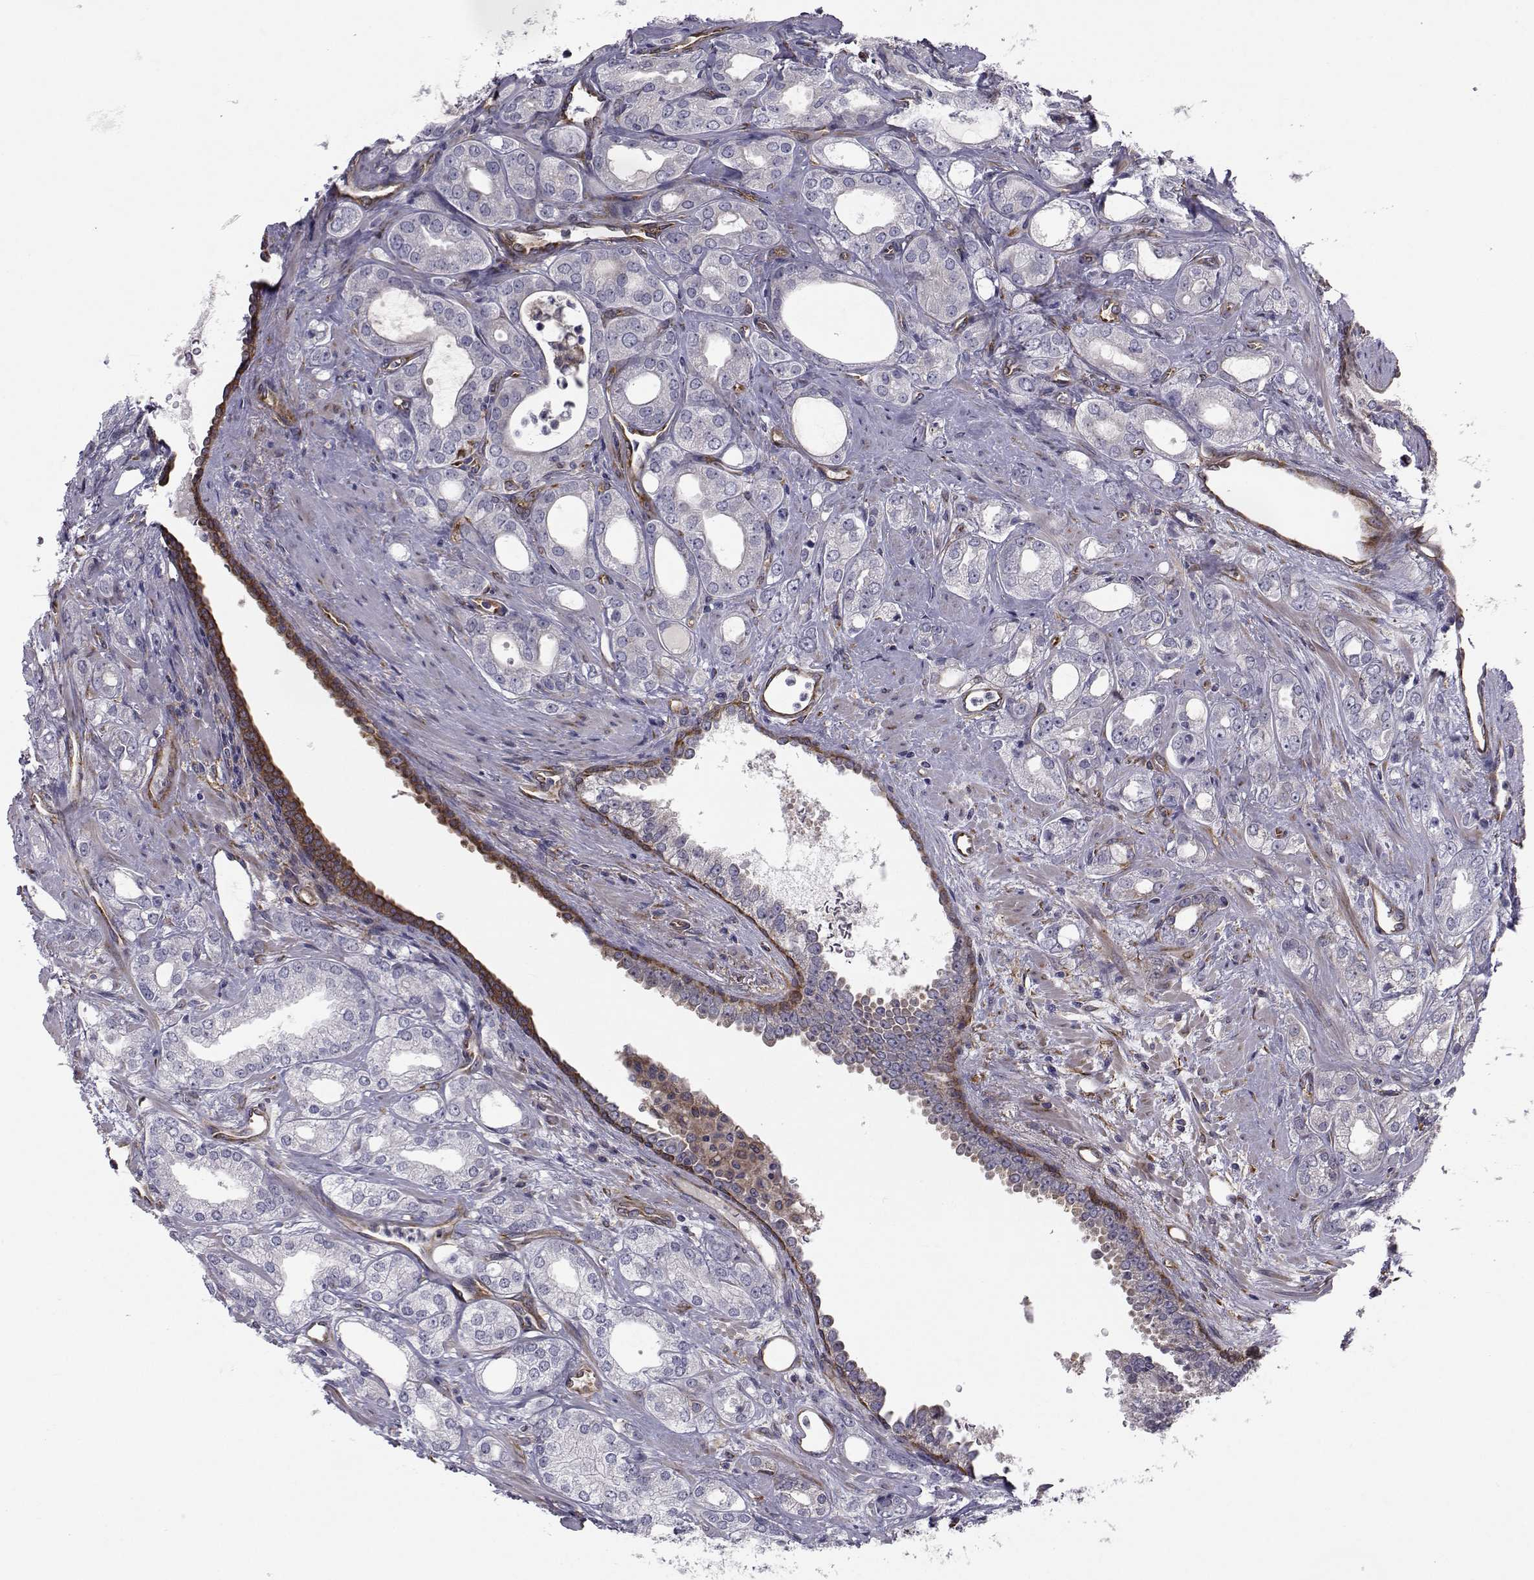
{"staining": {"intensity": "negative", "quantity": "none", "location": "none"}, "tissue": "prostate cancer", "cell_type": "Tumor cells", "image_type": "cancer", "snomed": [{"axis": "morphology", "description": "Adenocarcinoma, NOS"}, {"axis": "morphology", "description": "Adenocarcinoma, High grade"}, {"axis": "topography", "description": "Prostate"}], "caption": "The IHC micrograph has no significant positivity in tumor cells of prostate cancer (adenocarcinoma) tissue. Nuclei are stained in blue.", "gene": "TRIP10", "patient": {"sex": "male", "age": 70}}